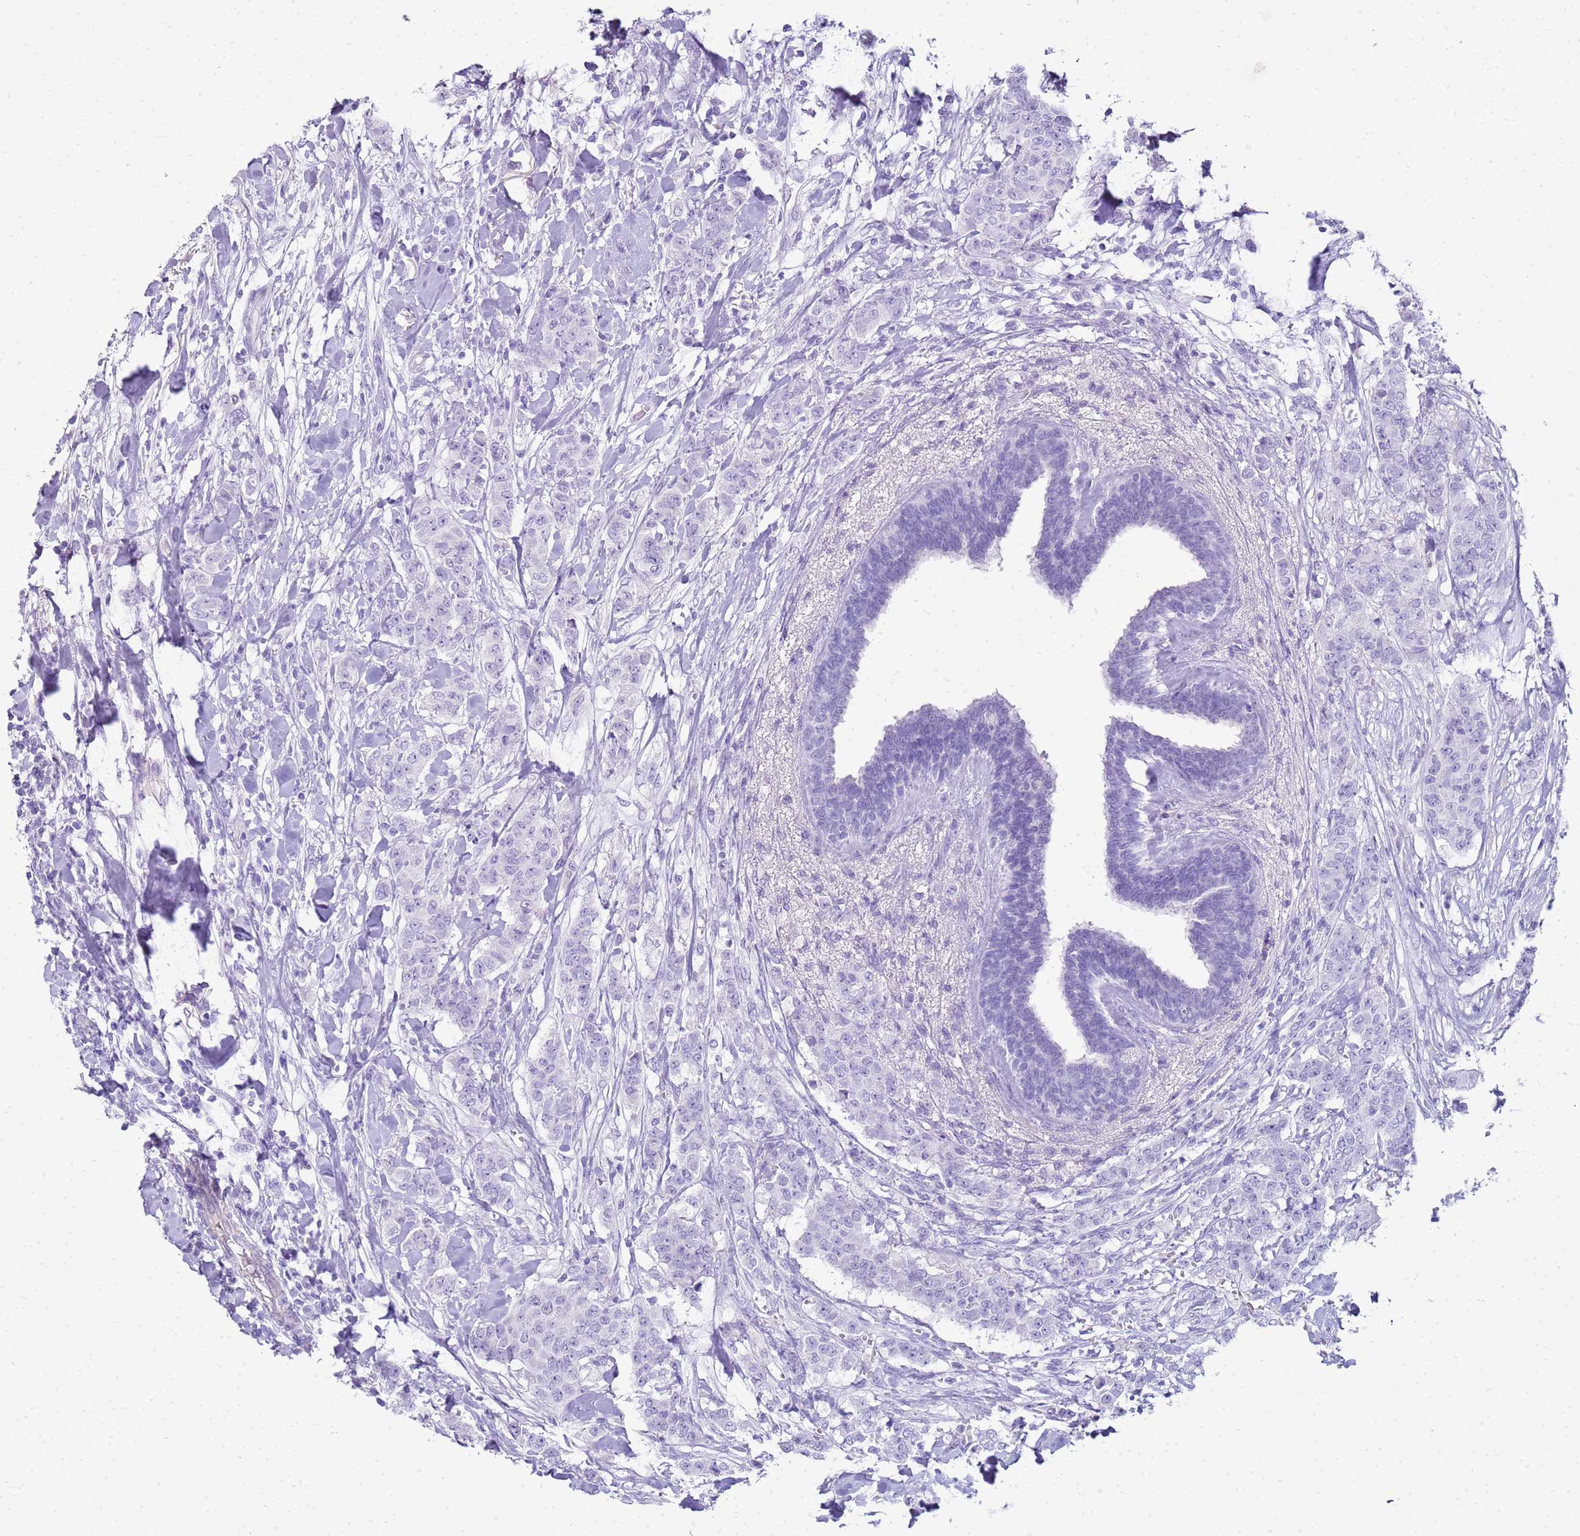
{"staining": {"intensity": "negative", "quantity": "none", "location": "none"}, "tissue": "breast cancer", "cell_type": "Tumor cells", "image_type": "cancer", "snomed": [{"axis": "morphology", "description": "Duct carcinoma"}, {"axis": "topography", "description": "Breast"}], "caption": "Photomicrograph shows no significant protein expression in tumor cells of breast cancer. The staining was performed using DAB (3,3'-diaminobenzidine) to visualize the protein expression in brown, while the nuclei were stained in blue with hematoxylin (Magnification: 20x).", "gene": "SULT1E1", "patient": {"sex": "female", "age": 40}}